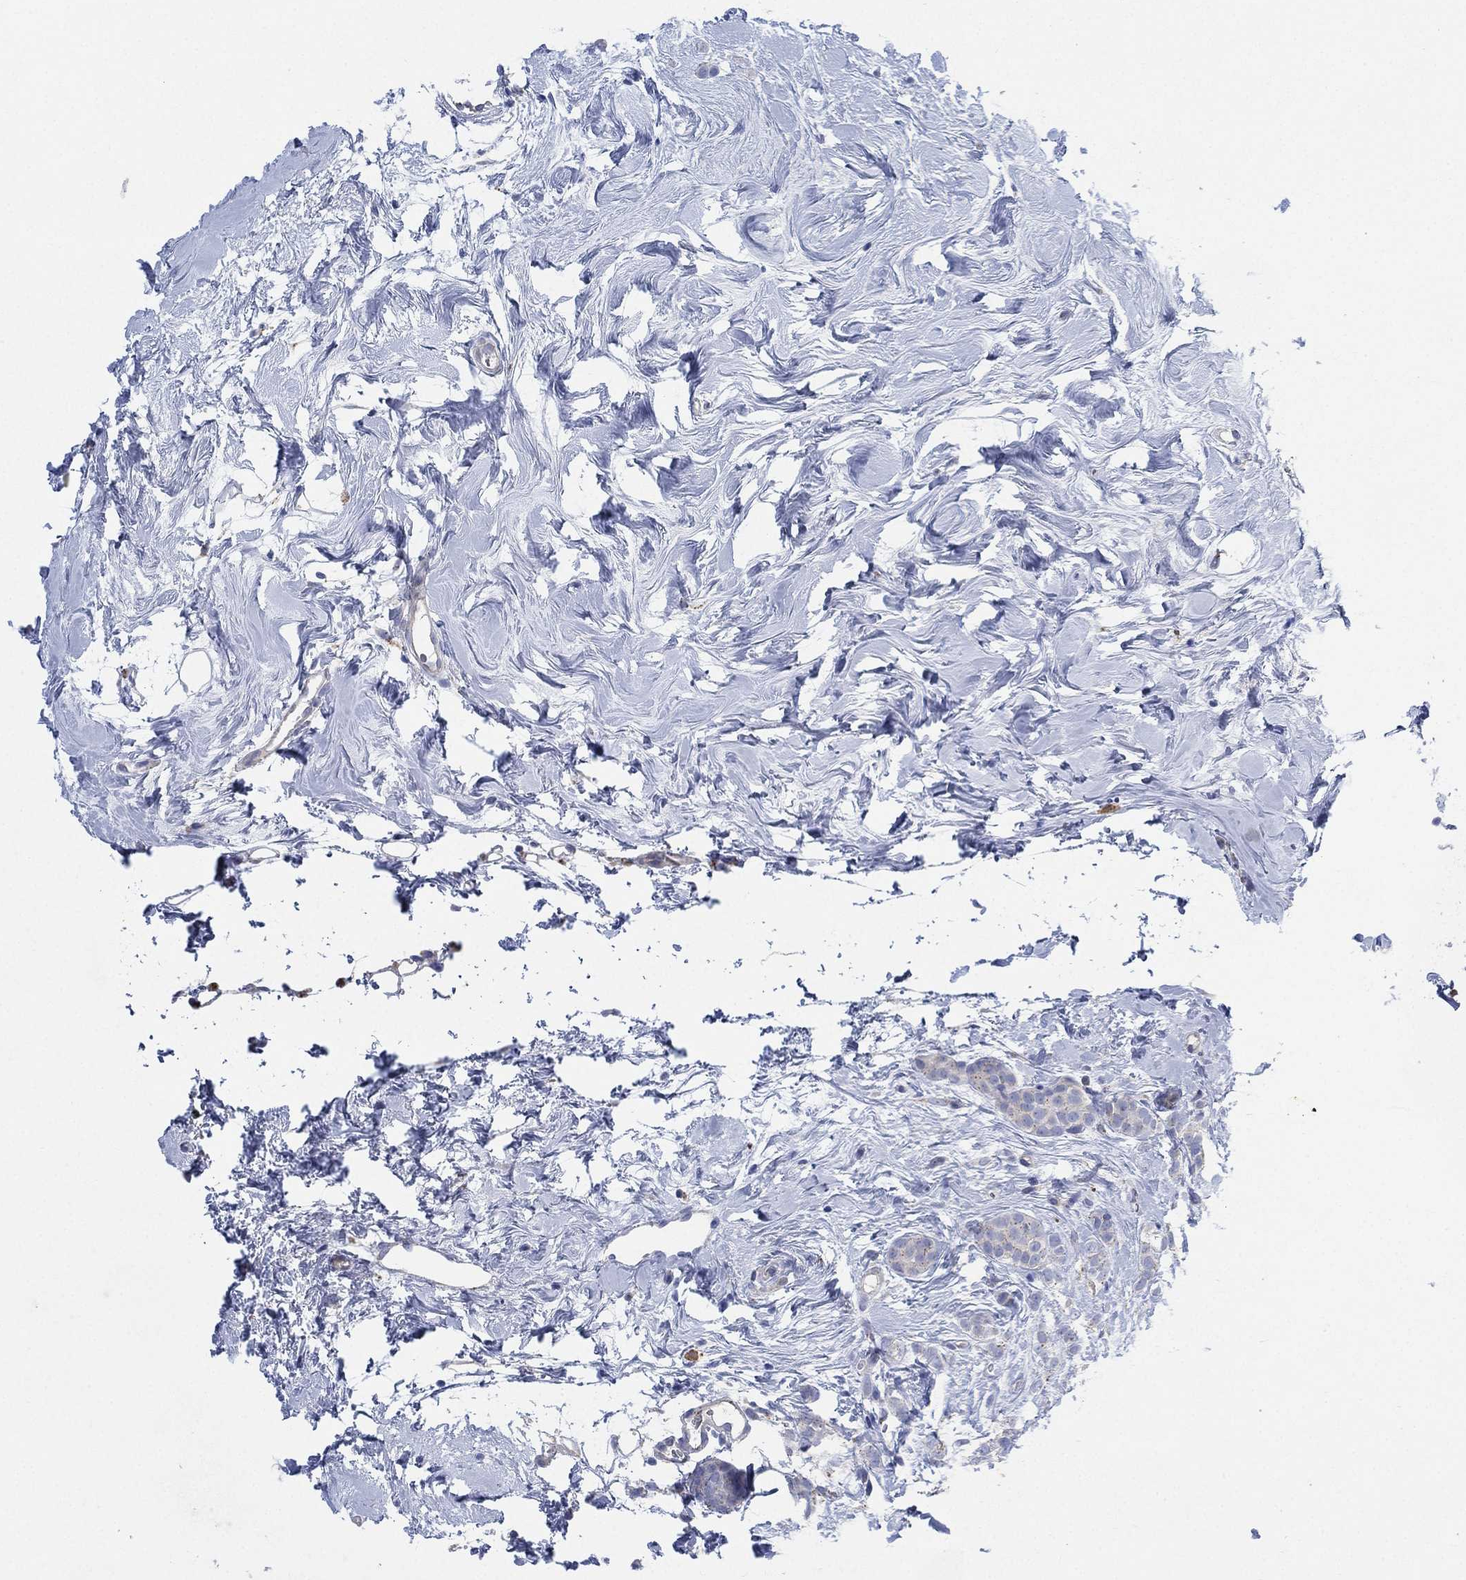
{"staining": {"intensity": "negative", "quantity": "none", "location": "none"}, "tissue": "breast cancer", "cell_type": "Tumor cells", "image_type": "cancer", "snomed": [{"axis": "morphology", "description": "Lobular carcinoma"}, {"axis": "topography", "description": "Breast"}], "caption": "Immunohistochemical staining of breast lobular carcinoma displays no significant positivity in tumor cells.", "gene": "GALNS", "patient": {"sex": "female", "age": 49}}